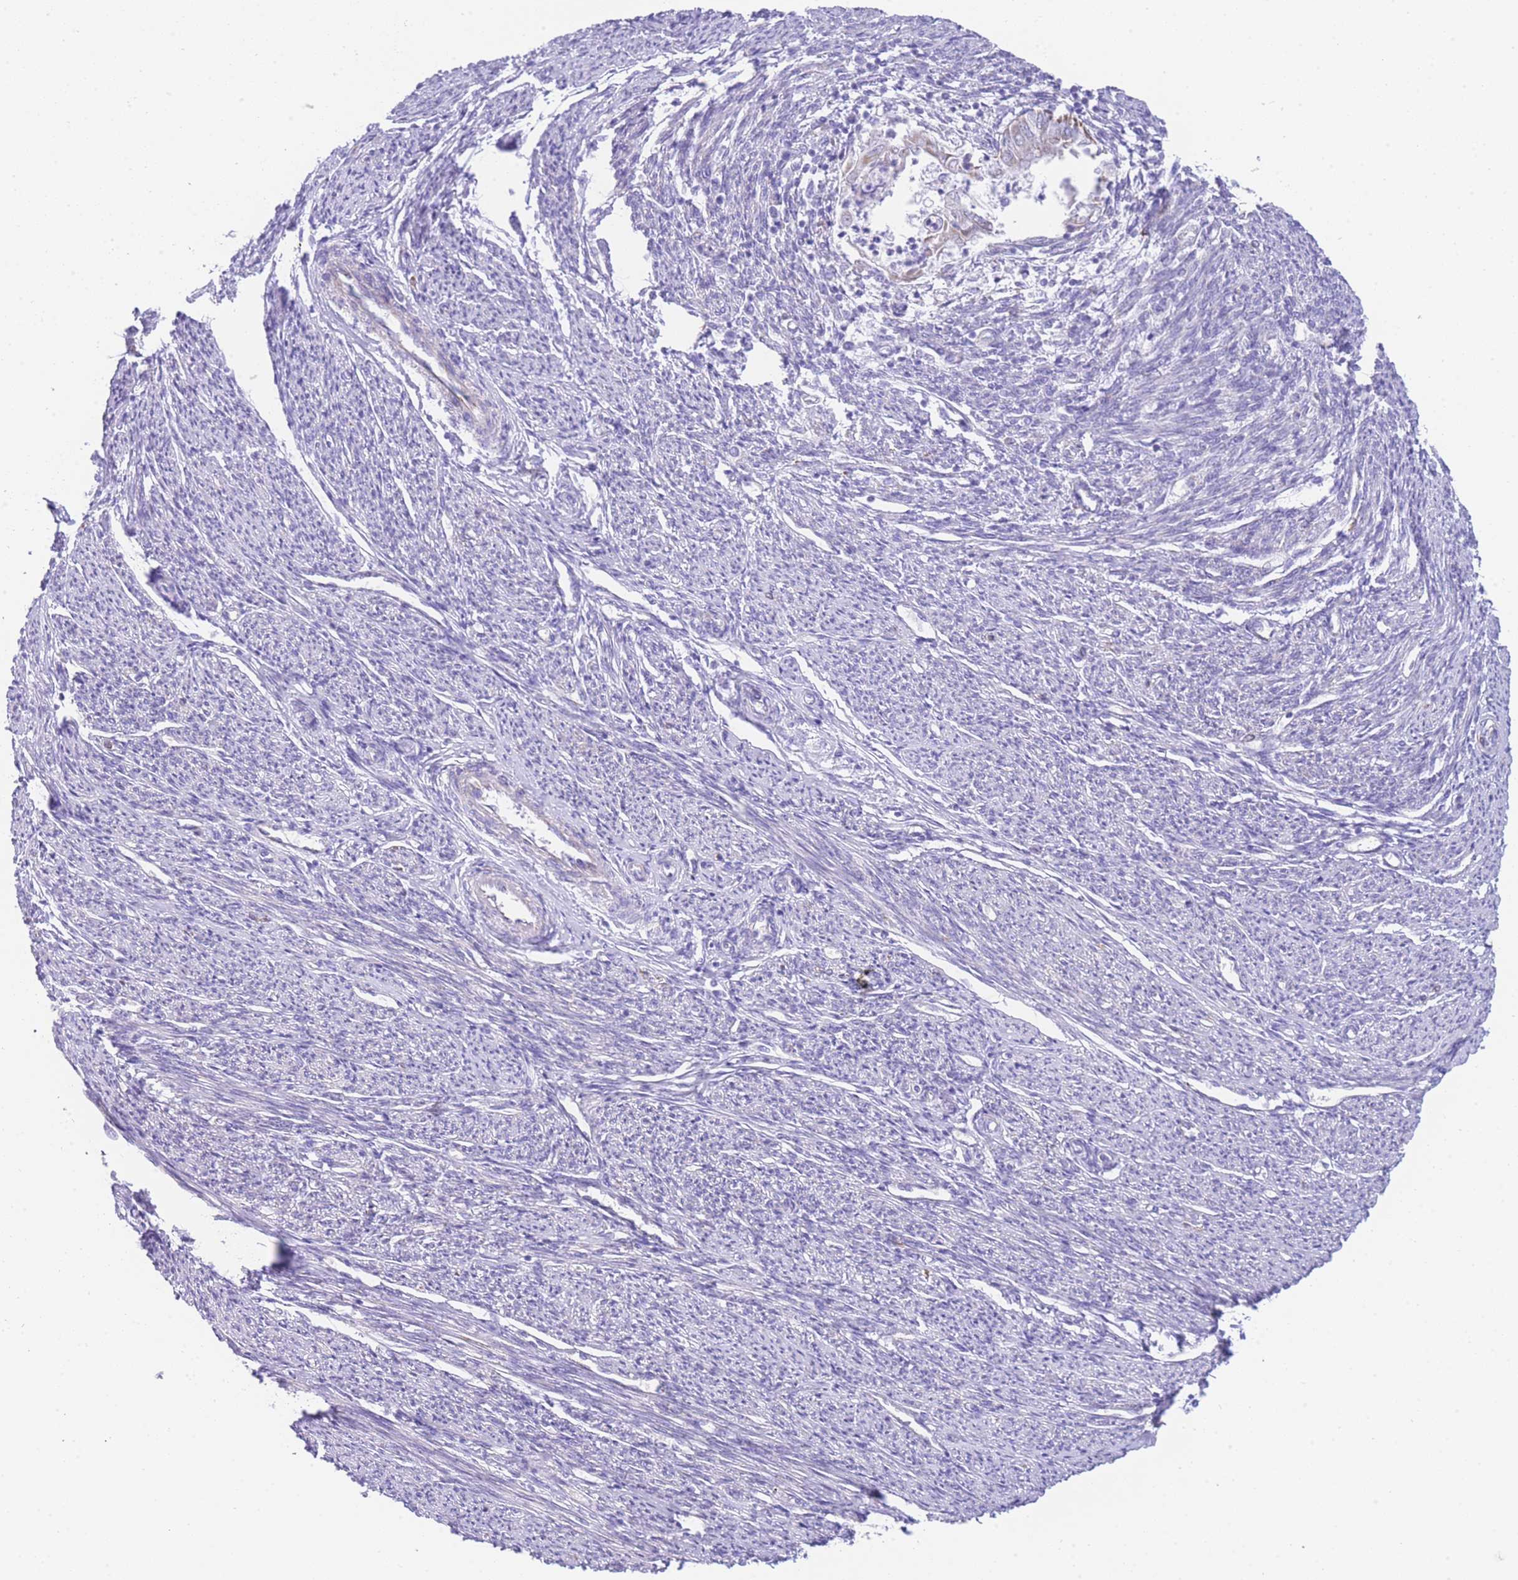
{"staining": {"intensity": "negative", "quantity": "none", "location": "none"}, "tissue": "smooth muscle", "cell_type": "Smooth muscle cells", "image_type": "normal", "snomed": [{"axis": "morphology", "description": "Normal tissue, NOS"}, {"axis": "topography", "description": "Smooth muscle"}, {"axis": "topography", "description": "Uterus"}], "caption": "There is no significant expression in smooth muscle cells of smooth muscle. (DAB (3,3'-diaminobenzidine) IHC, high magnification).", "gene": "ACSM4", "patient": {"sex": "female", "age": 59}}